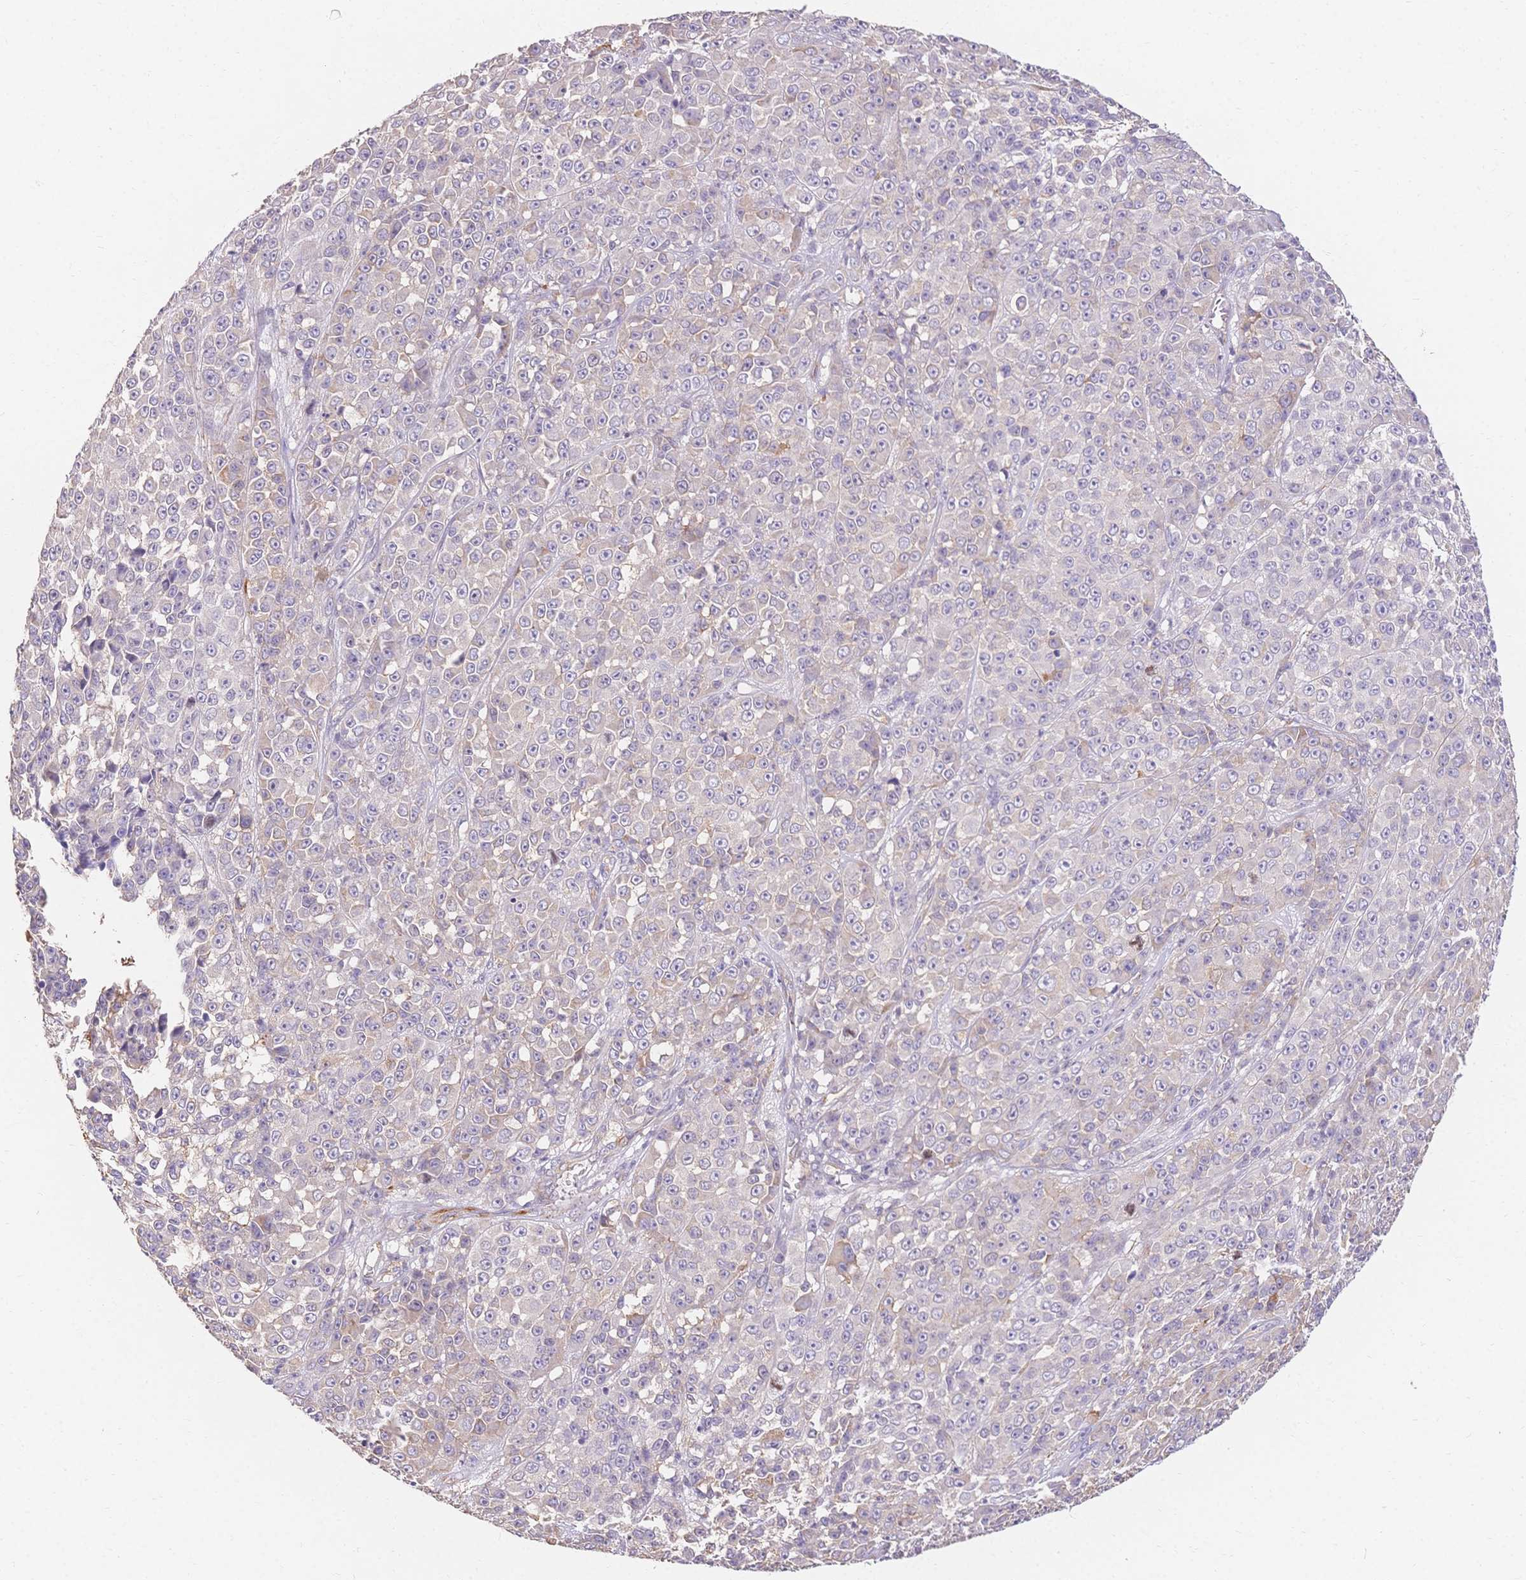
{"staining": {"intensity": "negative", "quantity": "none", "location": "none"}, "tissue": "melanoma", "cell_type": "Tumor cells", "image_type": "cancer", "snomed": [{"axis": "morphology", "description": "Malignant melanoma, NOS"}, {"axis": "topography", "description": "Skin"}, {"axis": "topography", "description": "Skin of back"}], "caption": "Malignant melanoma was stained to show a protein in brown. There is no significant staining in tumor cells. Nuclei are stained in blue.", "gene": "HS3ST5", "patient": {"sex": "male", "age": 91}}